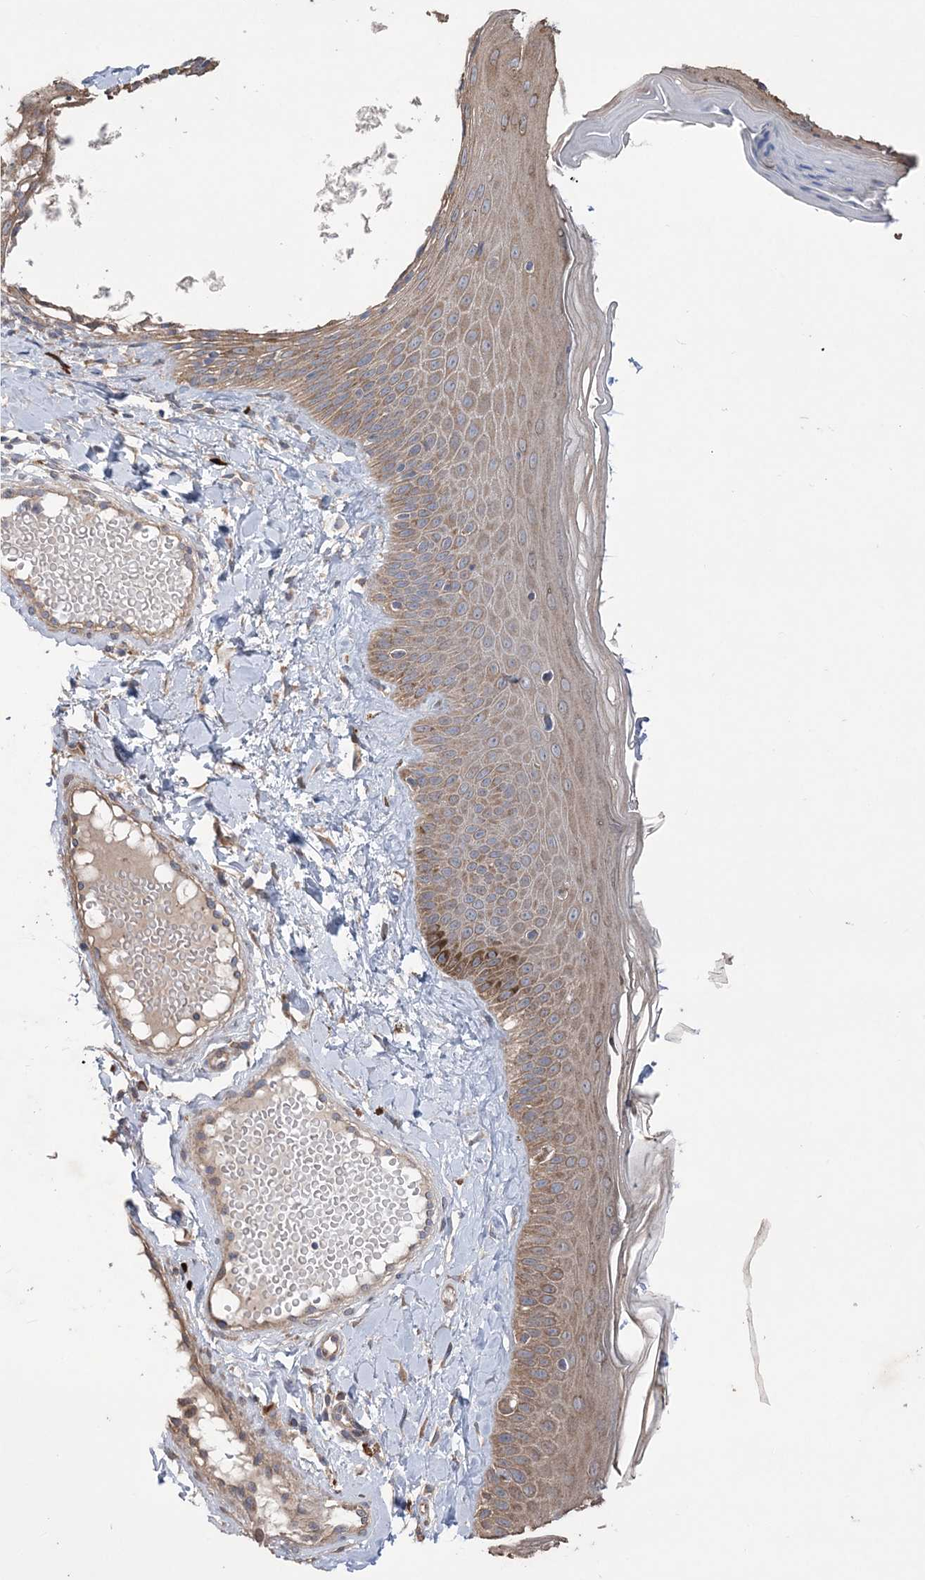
{"staining": {"intensity": "moderate", "quantity": ">75%", "location": "cytoplasmic/membranous"}, "tissue": "skin", "cell_type": "Fibroblasts", "image_type": "normal", "snomed": [{"axis": "morphology", "description": "Normal tissue, NOS"}, {"axis": "topography", "description": "Skin"}], "caption": "A histopathology image showing moderate cytoplasmic/membranous staining in about >75% of fibroblasts in benign skin, as visualized by brown immunohistochemical staining.", "gene": "MTRF1L", "patient": {"sex": "male", "age": 52}}